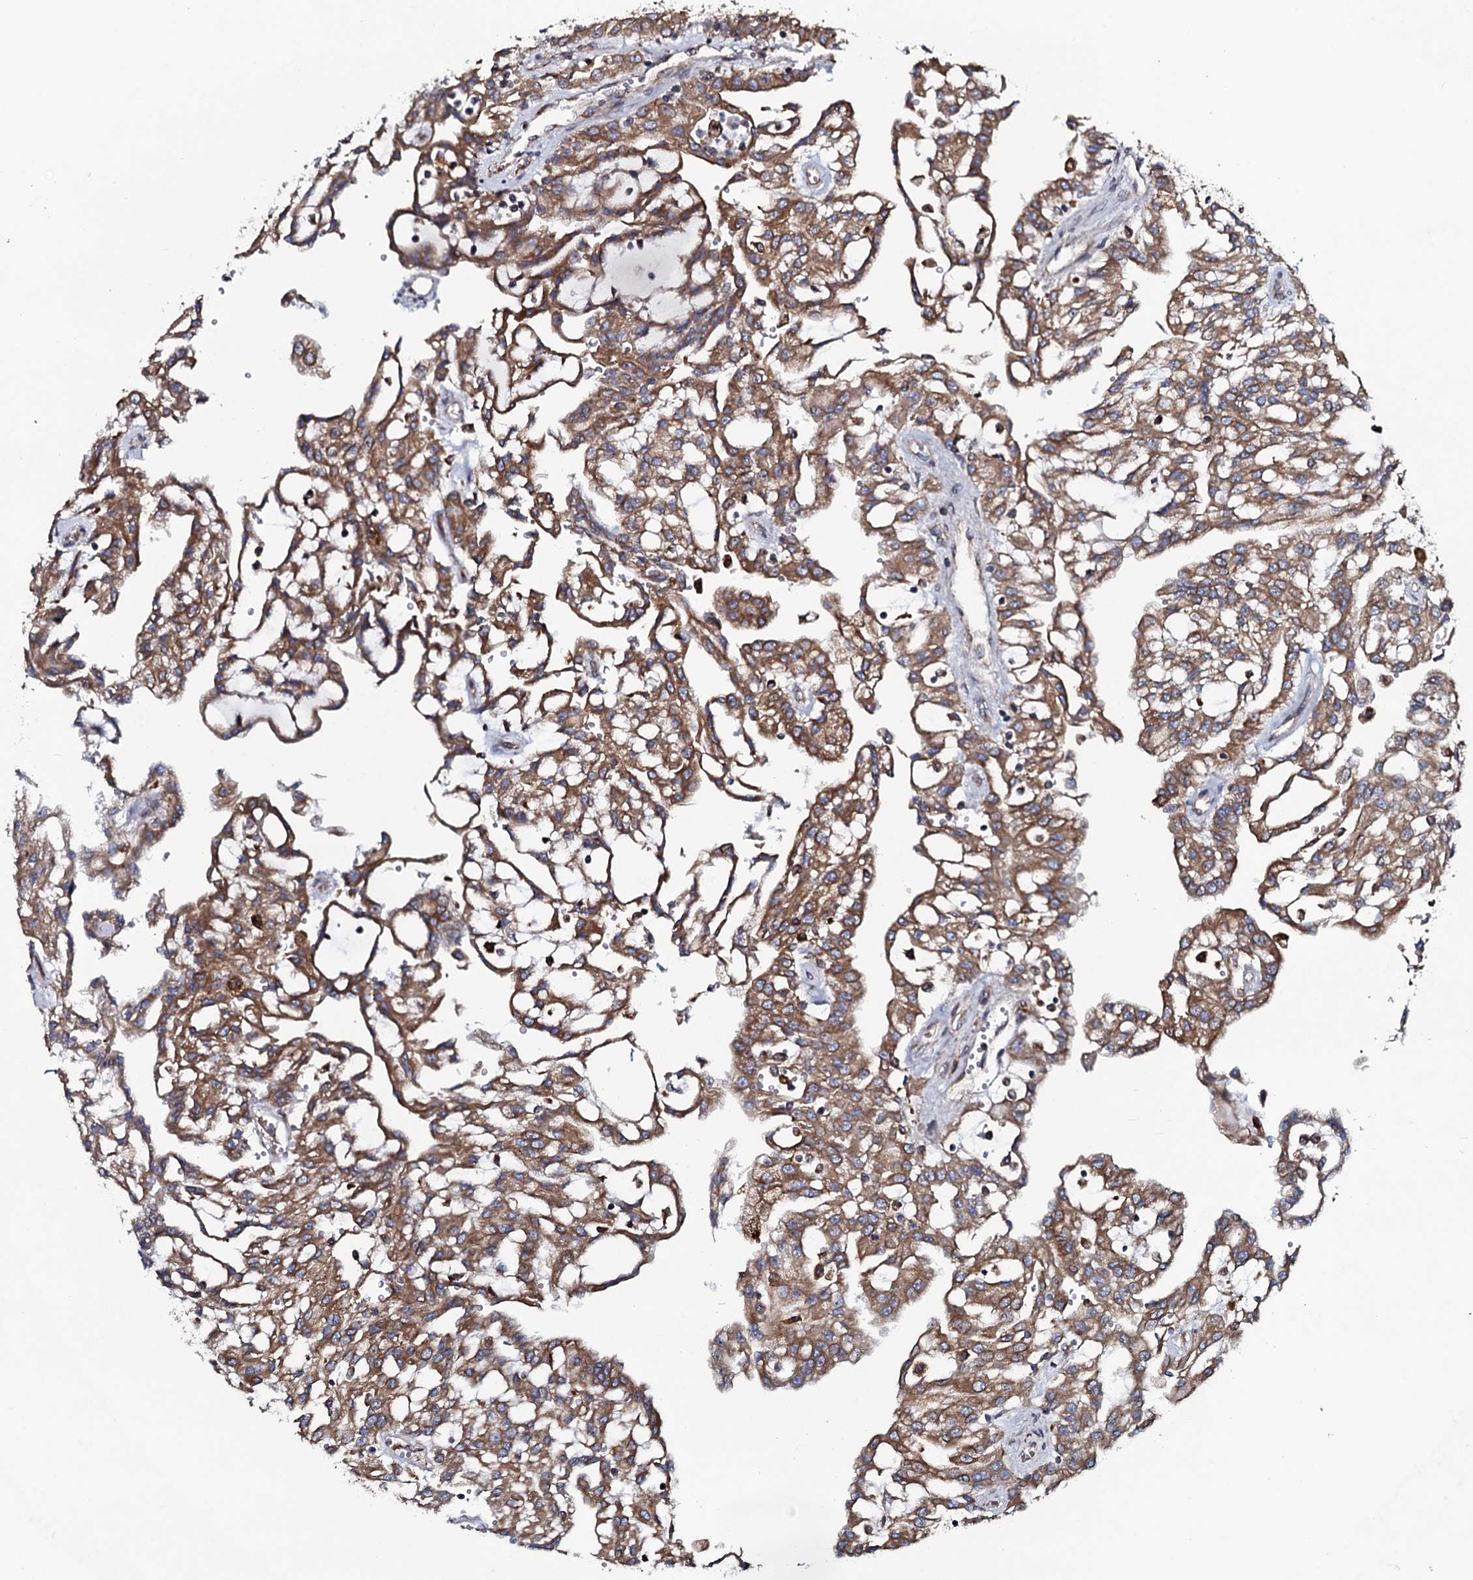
{"staining": {"intensity": "moderate", "quantity": ">75%", "location": "cytoplasmic/membranous"}, "tissue": "renal cancer", "cell_type": "Tumor cells", "image_type": "cancer", "snomed": [{"axis": "morphology", "description": "Adenocarcinoma, NOS"}, {"axis": "topography", "description": "Kidney"}], "caption": "Immunohistochemical staining of human adenocarcinoma (renal) reveals moderate cytoplasmic/membranous protein positivity in approximately >75% of tumor cells. The staining is performed using DAB brown chromogen to label protein expression. The nuclei are counter-stained blue using hematoxylin.", "gene": "TMEM151A", "patient": {"sex": "male", "age": 63}}